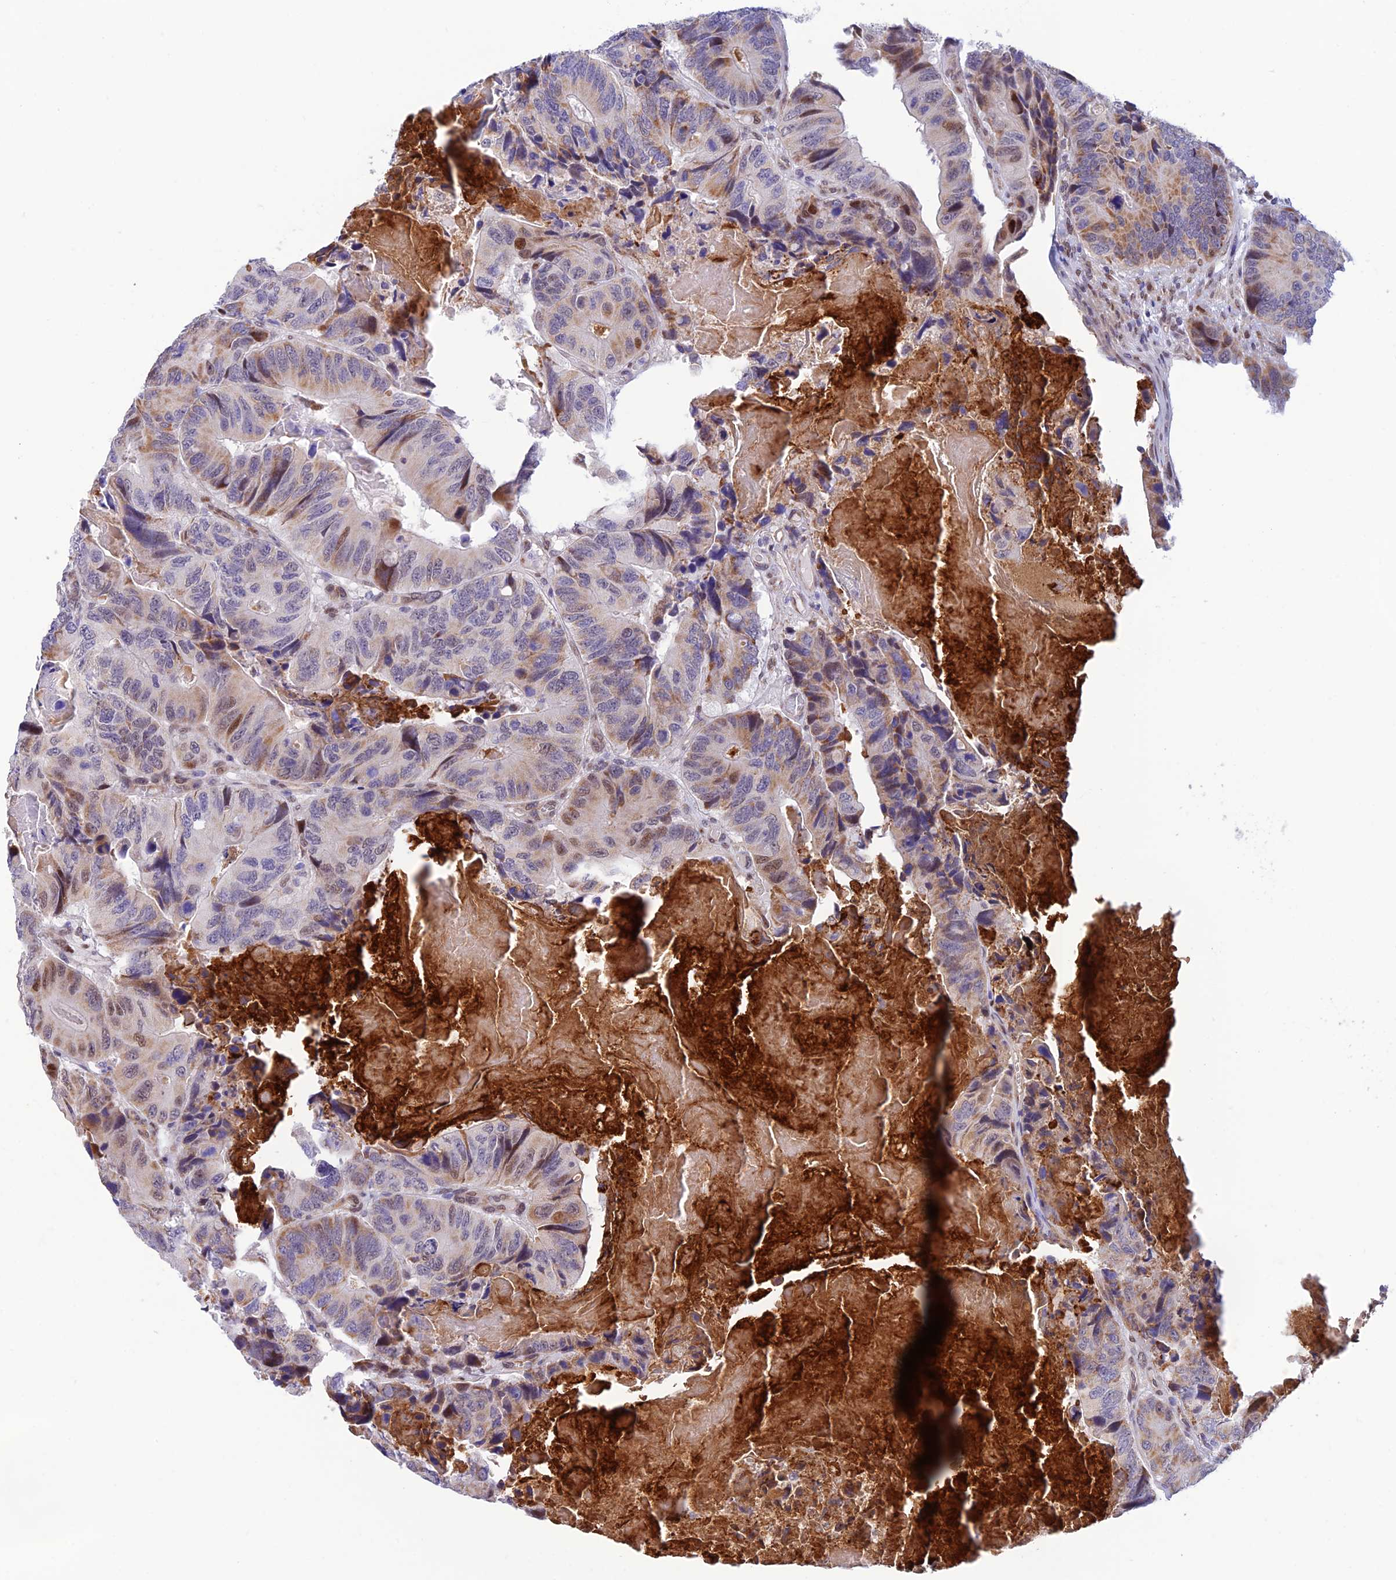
{"staining": {"intensity": "moderate", "quantity": "<25%", "location": "cytoplasmic/membranous,nuclear"}, "tissue": "colorectal cancer", "cell_type": "Tumor cells", "image_type": "cancer", "snomed": [{"axis": "morphology", "description": "Adenocarcinoma, NOS"}, {"axis": "topography", "description": "Colon"}], "caption": "Immunohistochemical staining of human colorectal adenocarcinoma exhibits low levels of moderate cytoplasmic/membranous and nuclear positivity in approximately <25% of tumor cells.", "gene": "WDR55", "patient": {"sex": "male", "age": 84}}